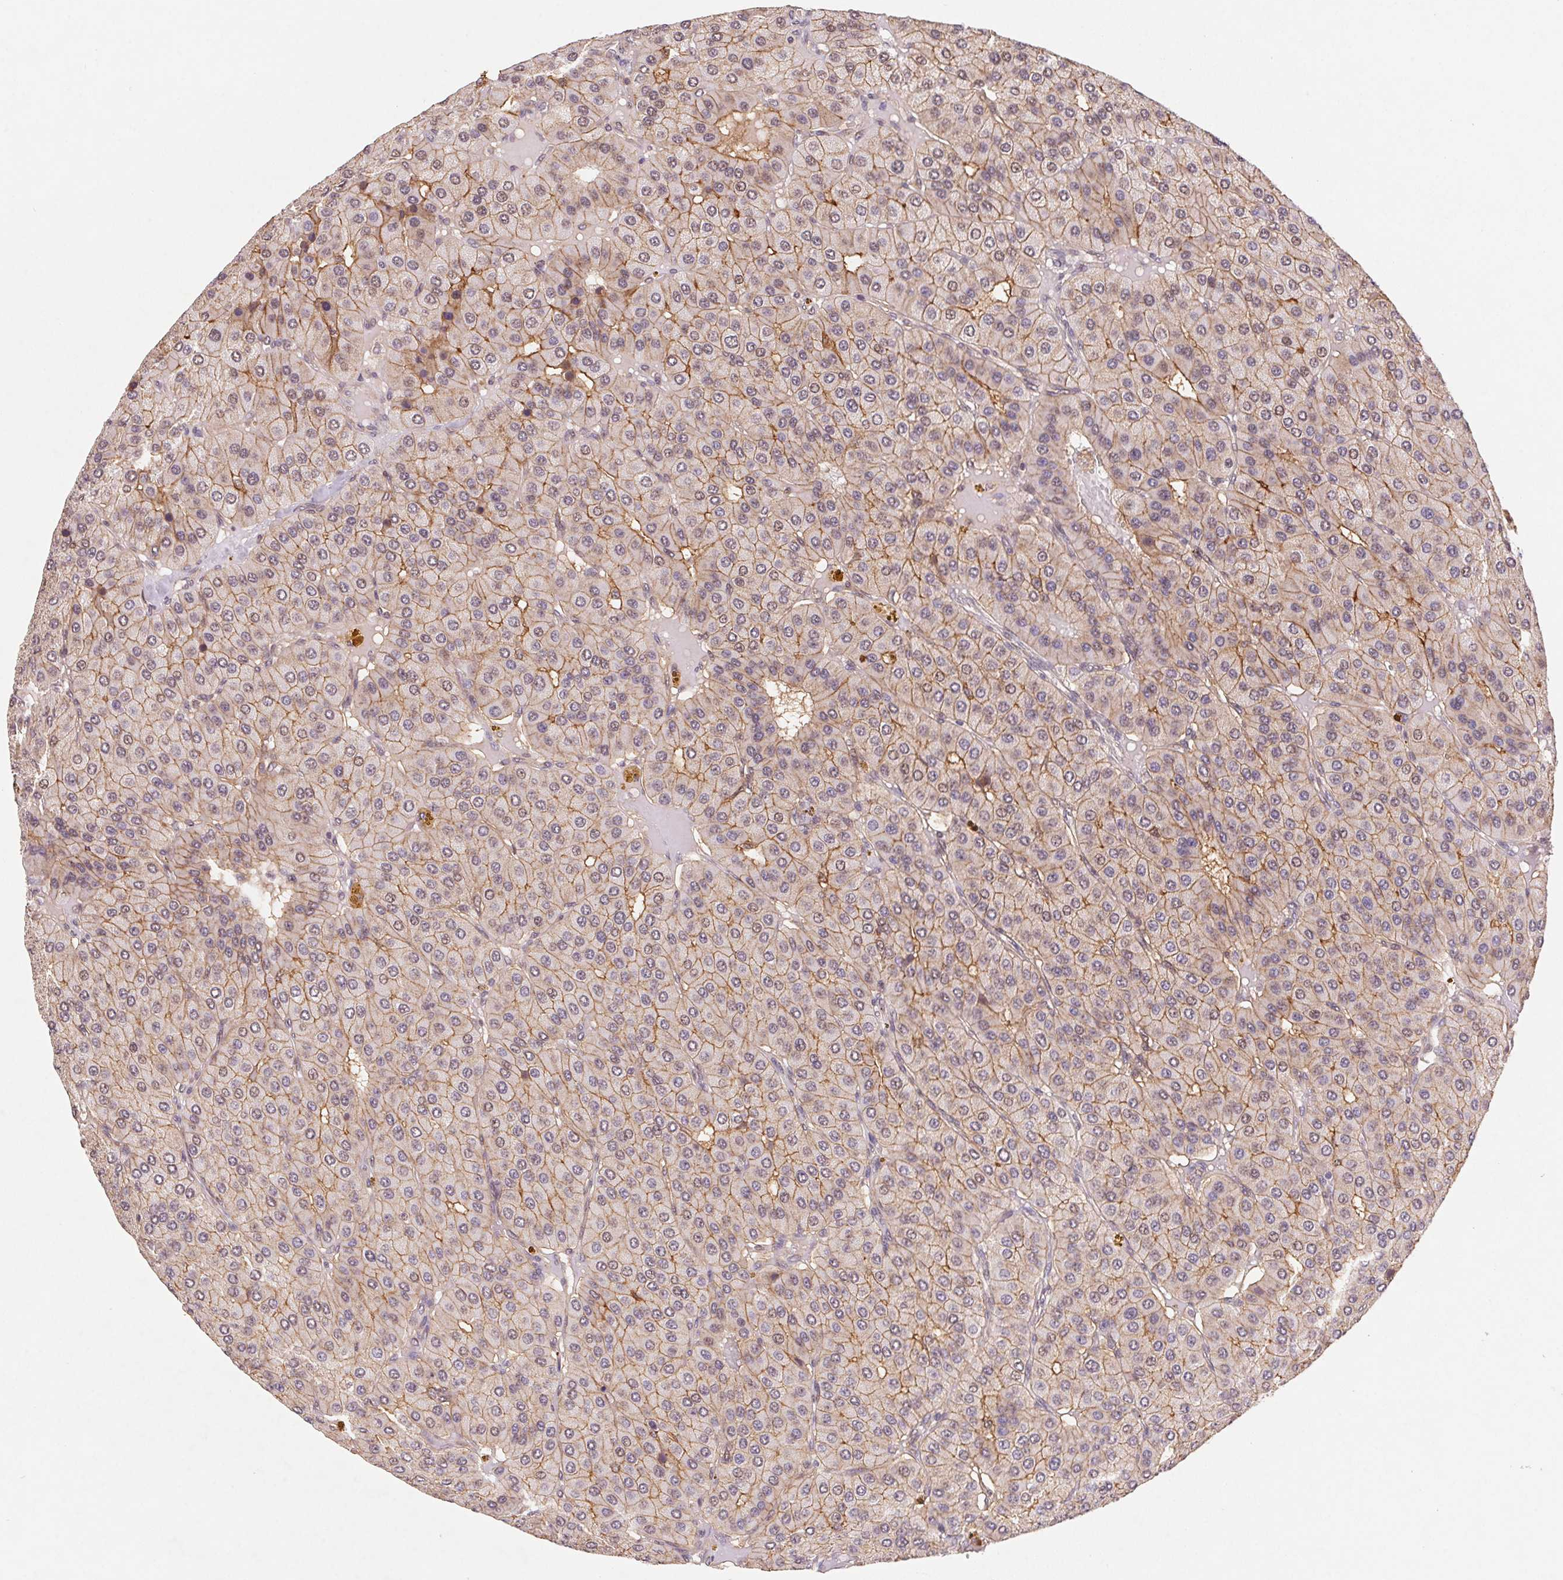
{"staining": {"intensity": "weak", "quantity": "25%-75%", "location": "cytoplasmic/membranous"}, "tissue": "parathyroid gland", "cell_type": "Glandular cells", "image_type": "normal", "snomed": [{"axis": "morphology", "description": "Normal tissue, NOS"}, {"axis": "morphology", "description": "Adenoma, NOS"}, {"axis": "topography", "description": "Parathyroid gland"}], "caption": "Immunohistochemistry (IHC) (DAB (3,3'-diaminobenzidine)) staining of unremarkable human parathyroid gland exhibits weak cytoplasmic/membranous protein positivity in approximately 25%-75% of glandular cells. The protein is shown in brown color, while the nuclei are stained blue.", "gene": "SLC52A2", "patient": {"sex": "female", "age": 86}}